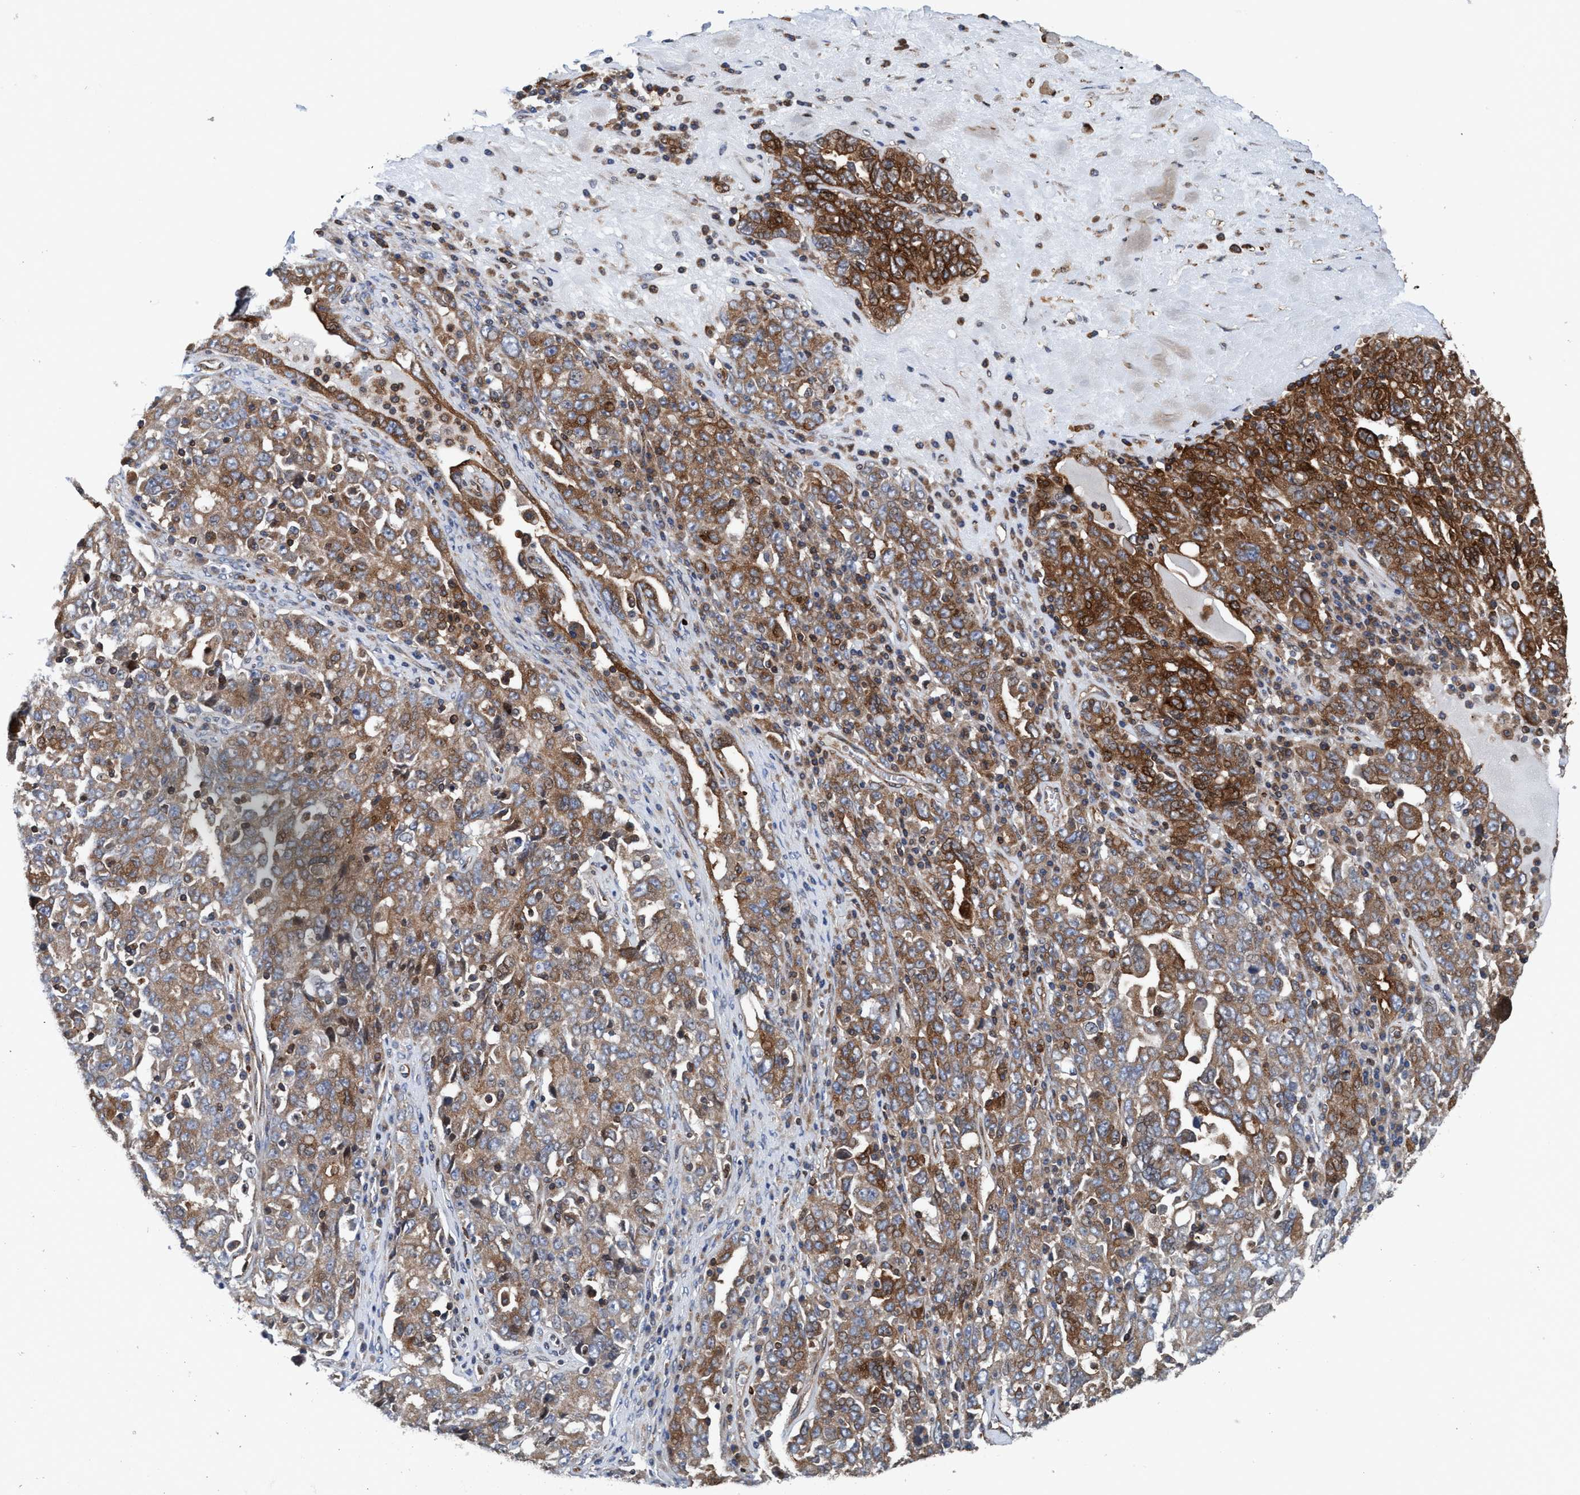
{"staining": {"intensity": "moderate", "quantity": ">75%", "location": "cytoplasmic/membranous,nuclear"}, "tissue": "ovarian cancer", "cell_type": "Tumor cells", "image_type": "cancer", "snomed": [{"axis": "morphology", "description": "Carcinoma, endometroid"}, {"axis": "topography", "description": "Ovary"}], "caption": "Brown immunohistochemical staining in ovarian cancer (endometroid carcinoma) reveals moderate cytoplasmic/membranous and nuclear staining in about >75% of tumor cells.", "gene": "NMT1", "patient": {"sex": "female", "age": 62}}